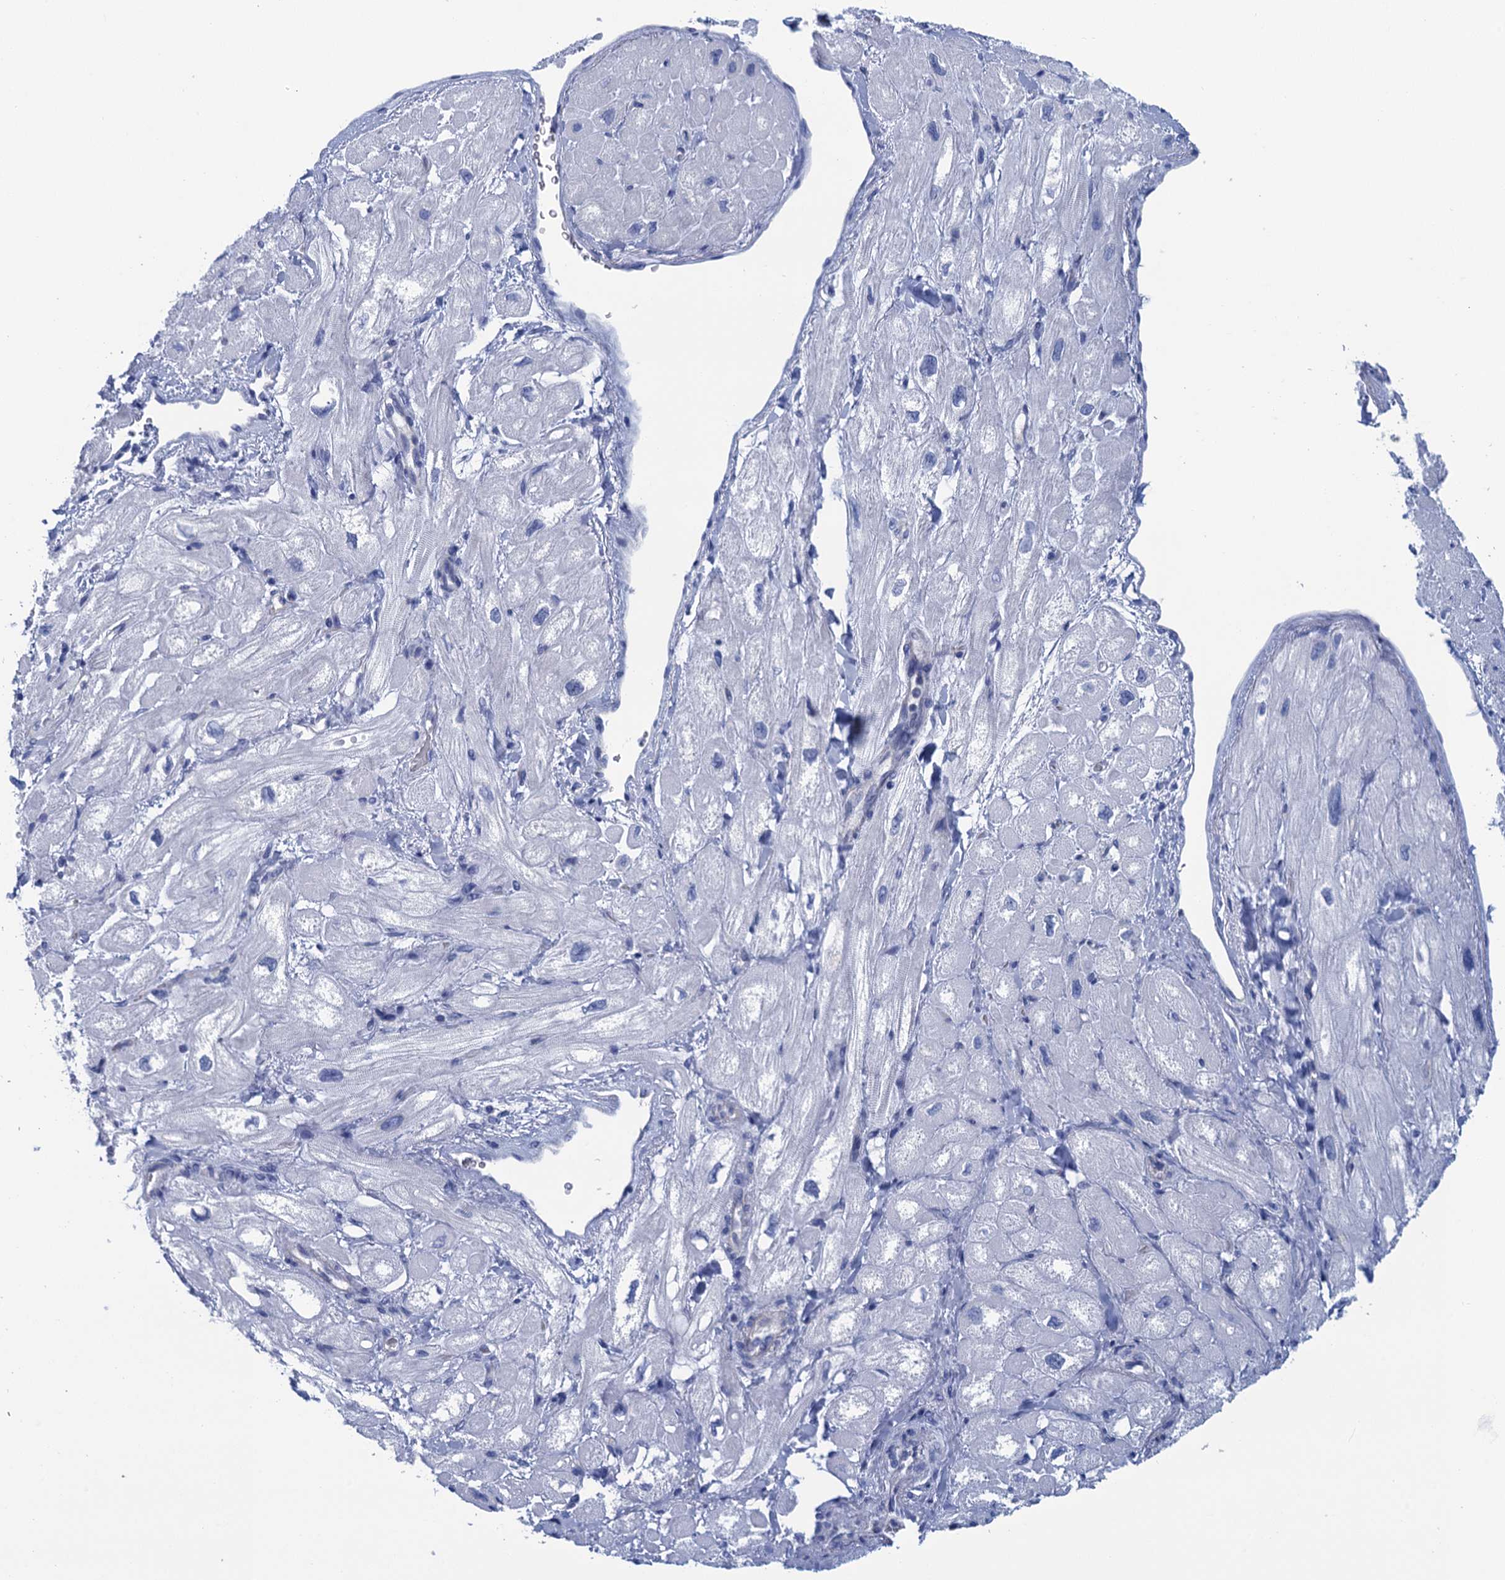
{"staining": {"intensity": "negative", "quantity": "none", "location": "none"}, "tissue": "heart muscle", "cell_type": "Cardiomyocytes", "image_type": "normal", "snomed": [{"axis": "morphology", "description": "Normal tissue, NOS"}, {"axis": "topography", "description": "Heart"}], "caption": "Immunohistochemistry histopathology image of normal heart muscle: heart muscle stained with DAB exhibits no significant protein staining in cardiomyocytes. Brightfield microscopy of immunohistochemistry stained with DAB (brown) and hematoxylin (blue), captured at high magnification.", "gene": "CALML5", "patient": {"sex": "male", "age": 65}}